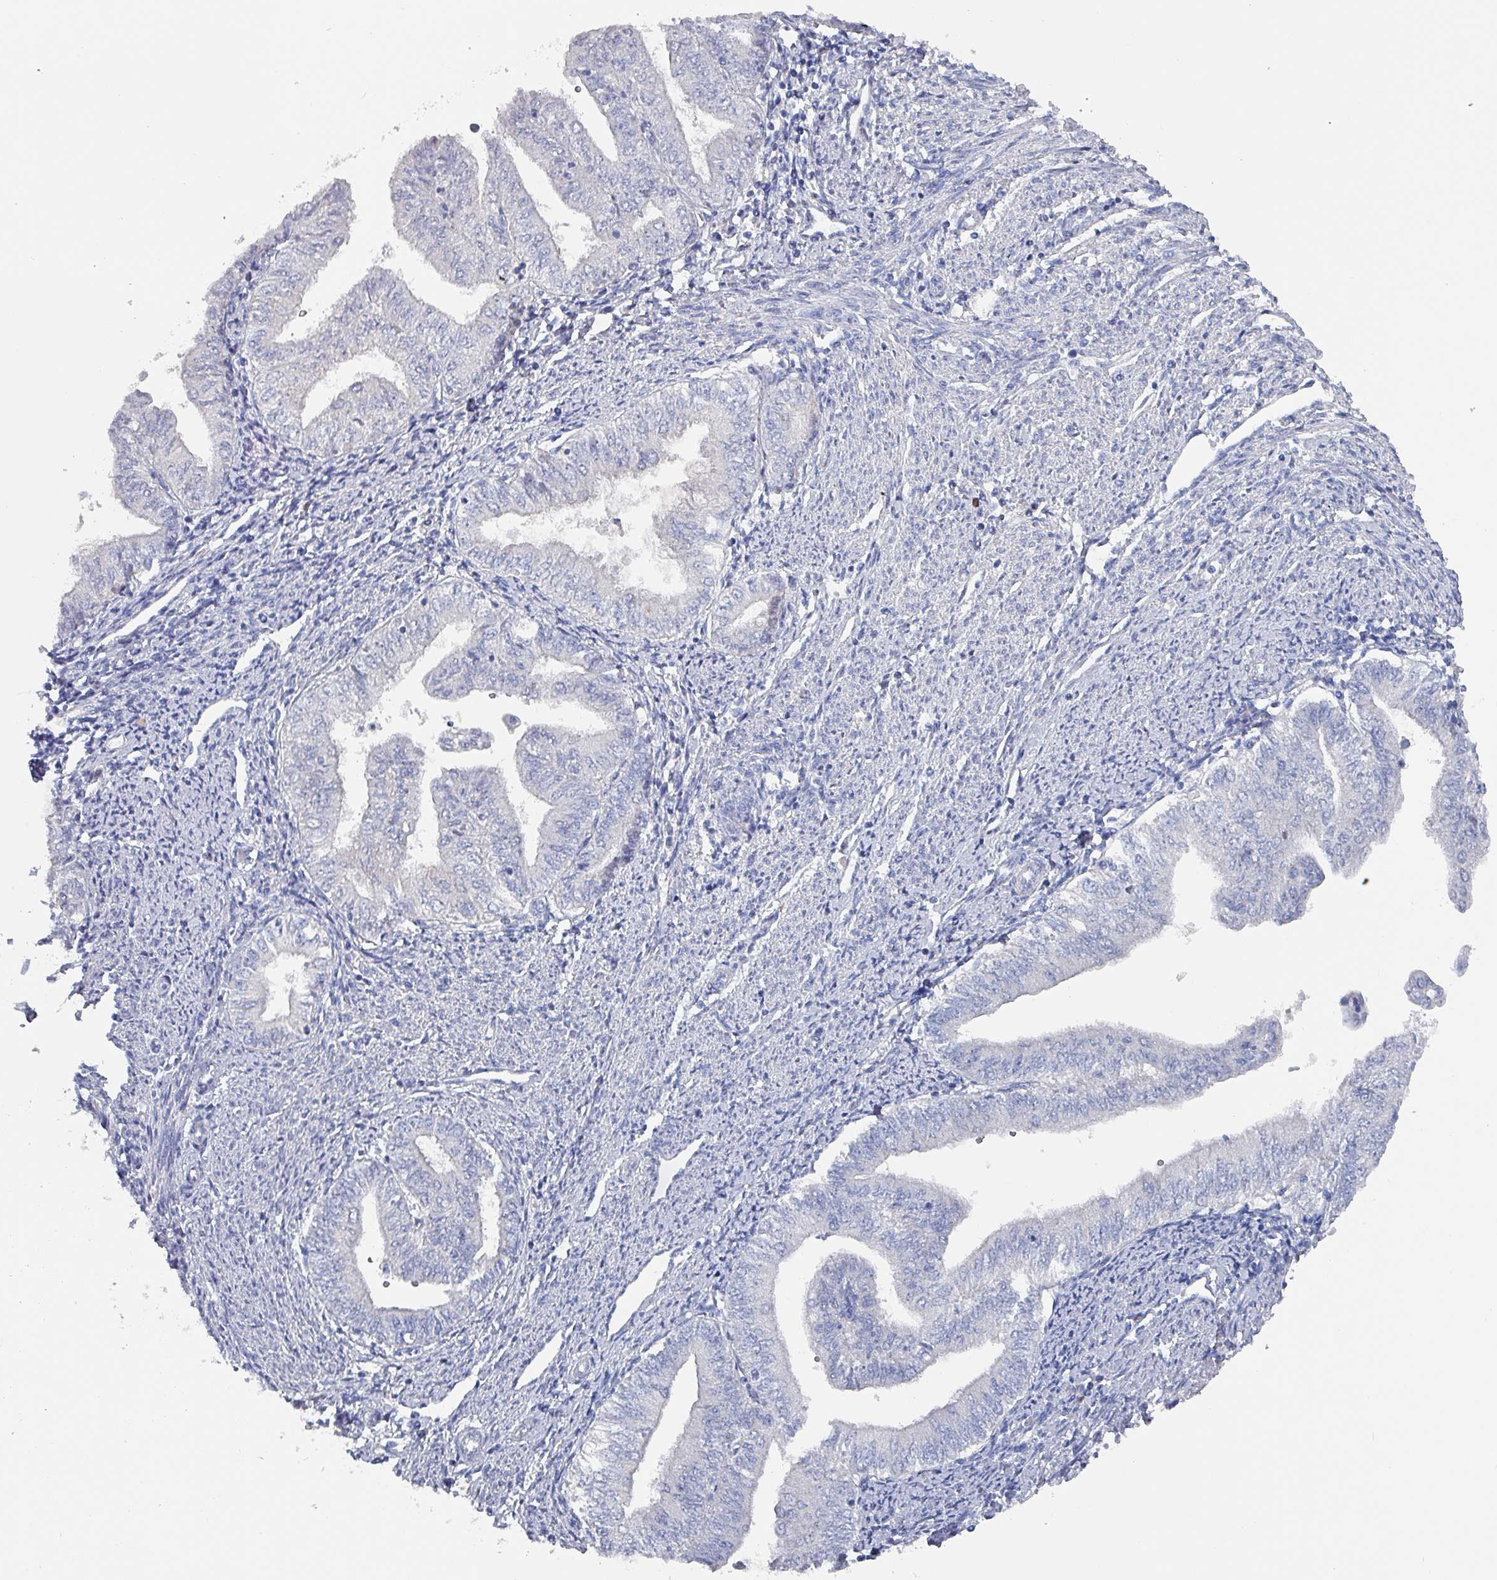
{"staining": {"intensity": "negative", "quantity": "none", "location": "none"}, "tissue": "endometrial cancer", "cell_type": "Tumor cells", "image_type": "cancer", "snomed": [{"axis": "morphology", "description": "Adenocarcinoma, NOS"}, {"axis": "topography", "description": "Endometrium"}], "caption": "This image is of endometrial adenocarcinoma stained with IHC to label a protein in brown with the nuclei are counter-stained blue. There is no staining in tumor cells. (DAB (3,3'-diaminobenzidine) IHC, high magnification).", "gene": "DRD5", "patient": {"sex": "female", "age": 66}}